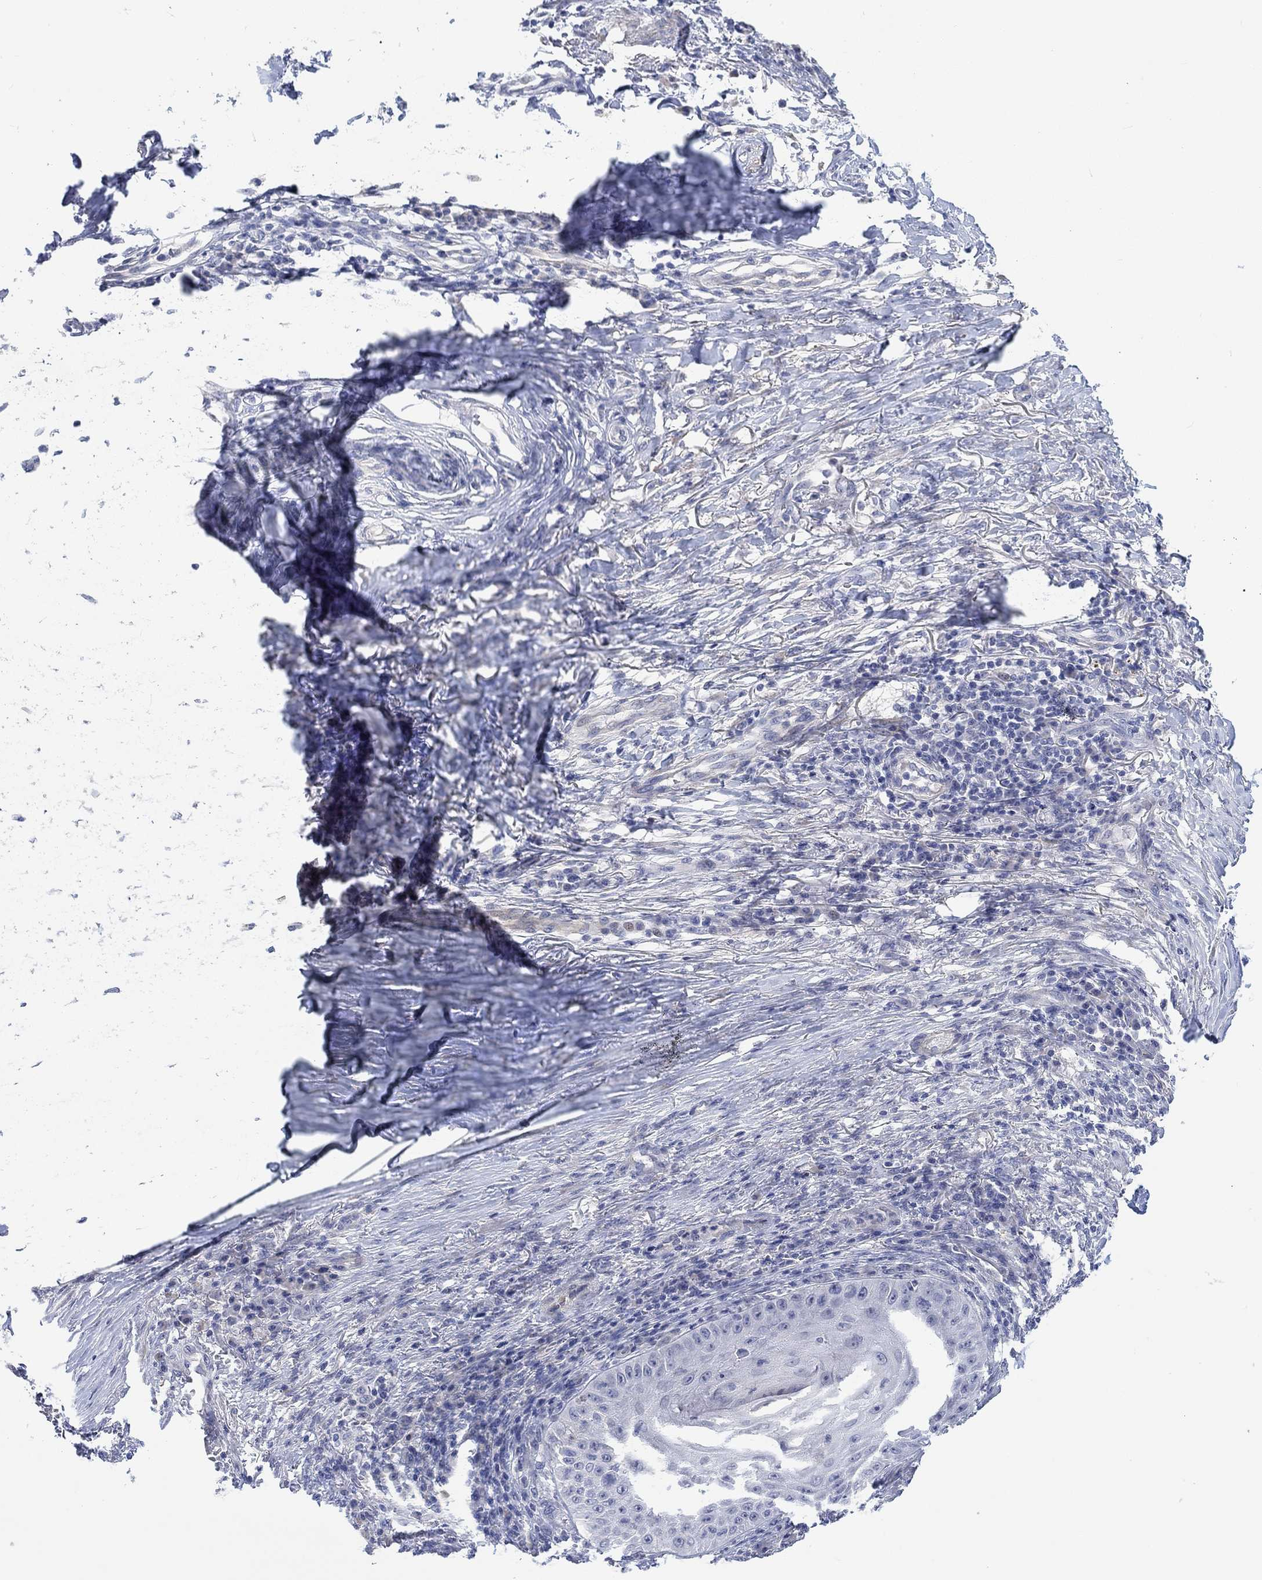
{"staining": {"intensity": "negative", "quantity": "none", "location": "none"}, "tissue": "skin cancer", "cell_type": "Tumor cells", "image_type": "cancer", "snomed": [{"axis": "morphology", "description": "Squamous cell carcinoma, NOS"}, {"axis": "topography", "description": "Skin"}], "caption": "Immunohistochemistry (IHC) photomicrograph of neoplastic tissue: skin cancer (squamous cell carcinoma) stained with DAB (3,3'-diaminobenzidine) shows no significant protein expression in tumor cells. Nuclei are stained in blue.", "gene": "DLK1", "patient": {"sex": "male", "age": 70}}